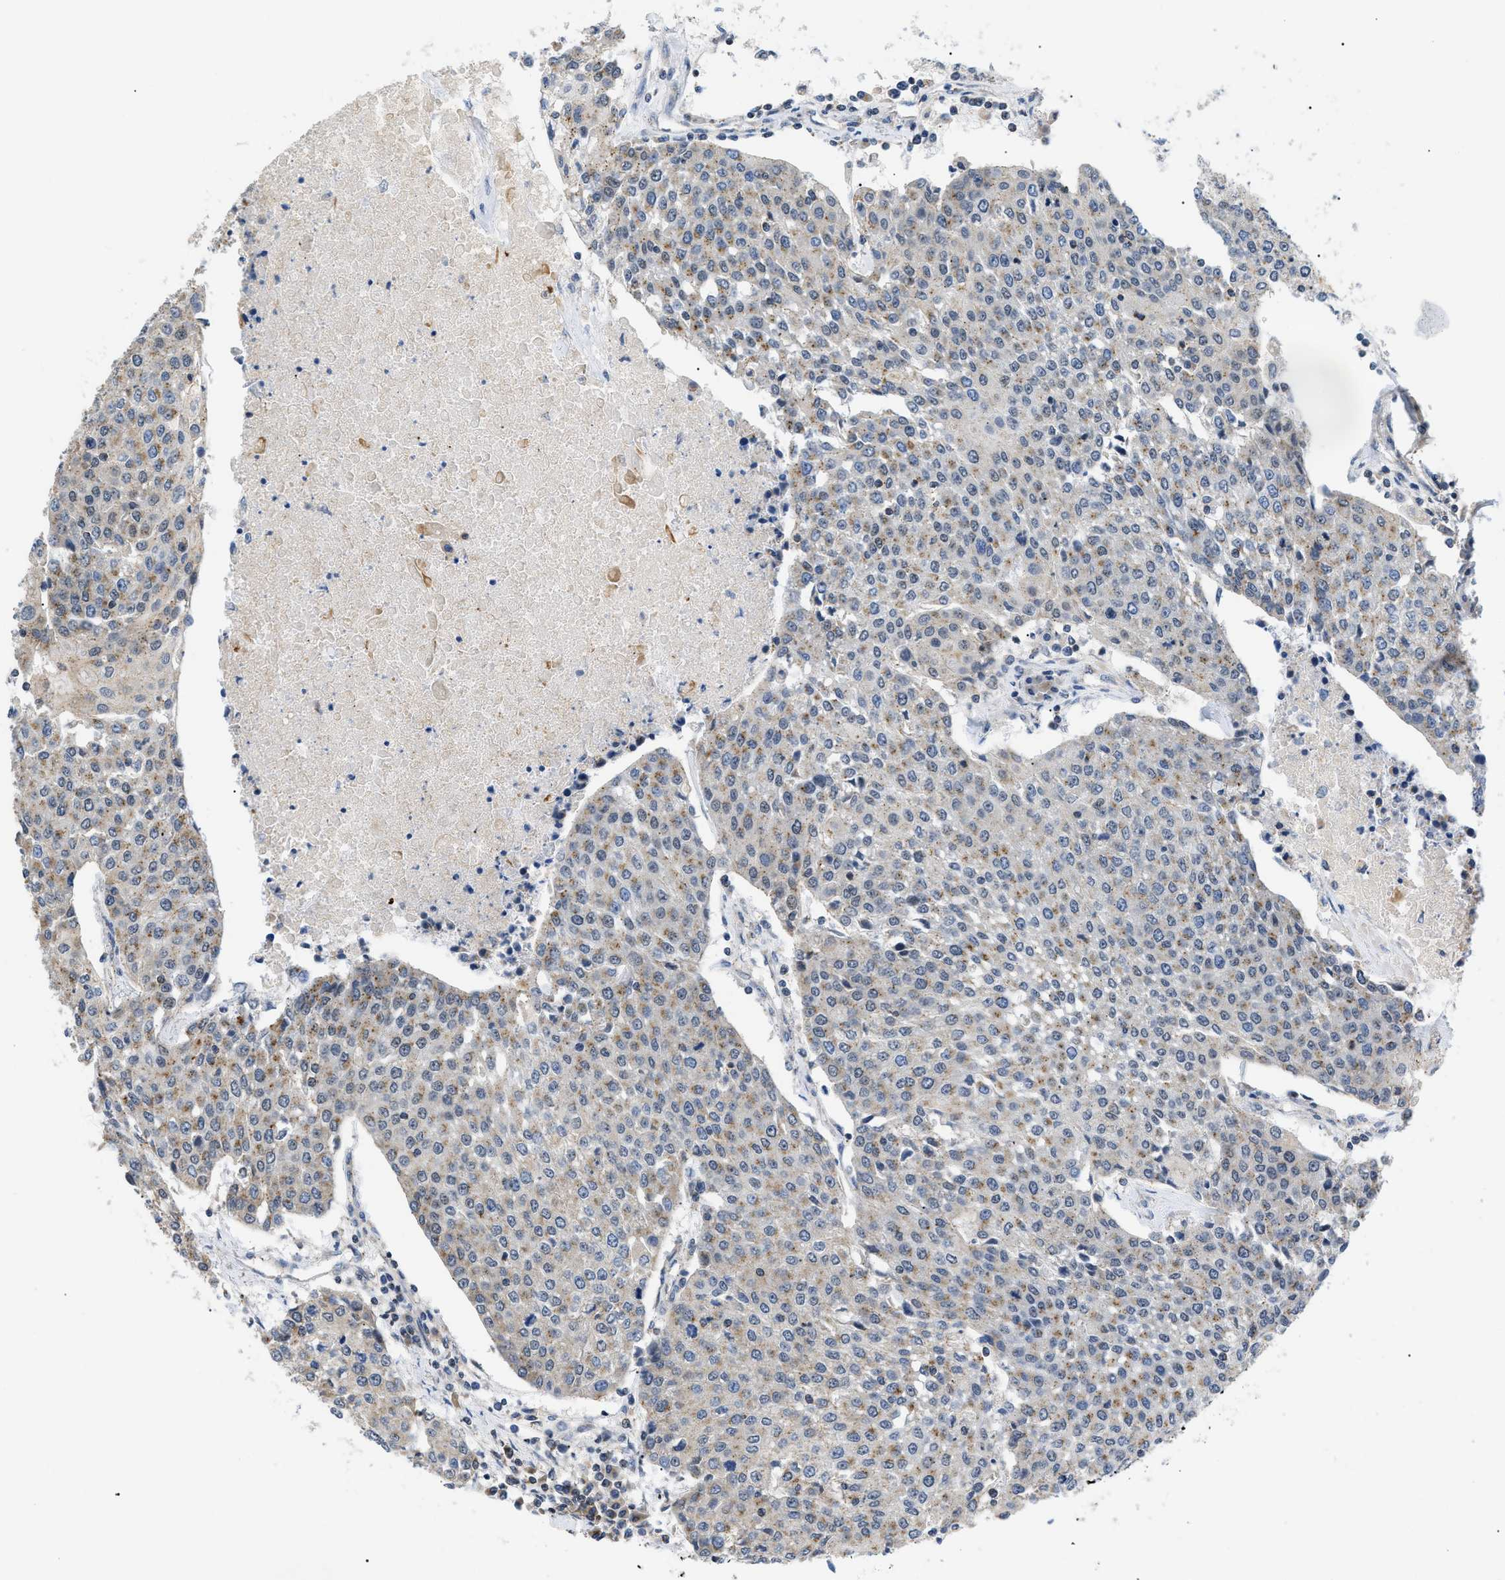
{"staining": {"intensity": "weak", "quantity": "25%-75%", "location": "cytoplasmic/membranous"}, "tissue": "urothelial cancer", "cell_type": "Tumor cells", "image_type": "cancer", "snomed": [{"axis": "morphology", "description": "Urothelial carcinoma, High grade"}, {"axis": "topography", "description": "Urinary bladder"}], "caption": "This is an image of immunohistochemistry (IHC) staining of urothelial carcinoma (high-grade), which shows weak positivity in the cytoplasmic/membranous of tumor cells.", "gene": "ZBTB11", "patient": {"sex": "female", "age": 85}}